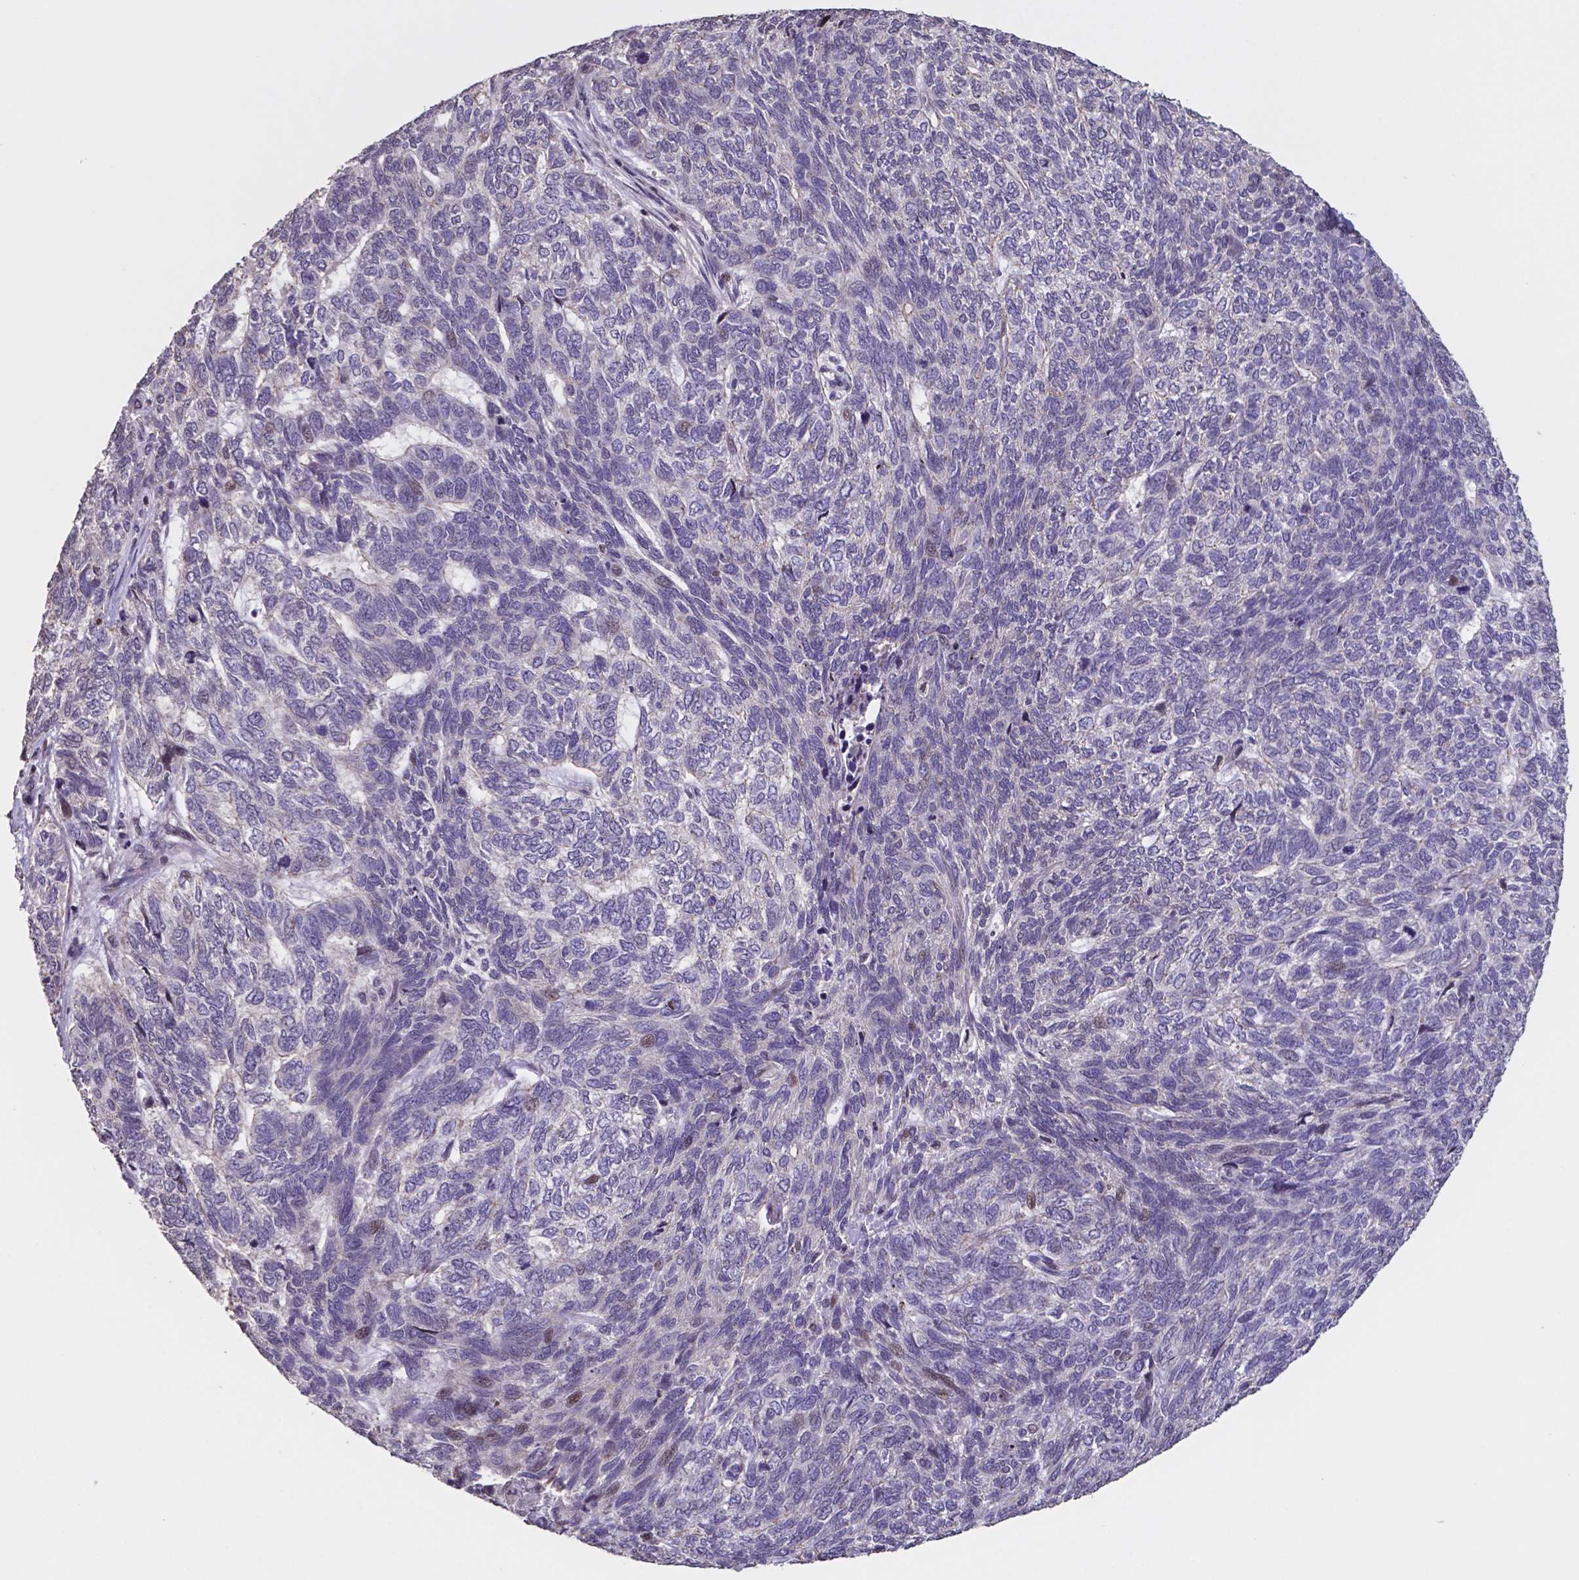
{"staining": {"intensity": "negative", "quantity": "none", "location": "none"}, "tissue": "skin cancer", "cell_type": "Tumor cells", "image_type": "cancer", "snomed": [{"axis": "morphology", "description": "Basal cell carcinoma"}, {"axis": "topography", "description": "Skin"}], "caption": "This is a photomicrograph of immunohistochemistry staining of skin cancer, which shows no staining in tumor cells.", "gene": "MLC1", "patient": {"sex": "female", "age": 65}}